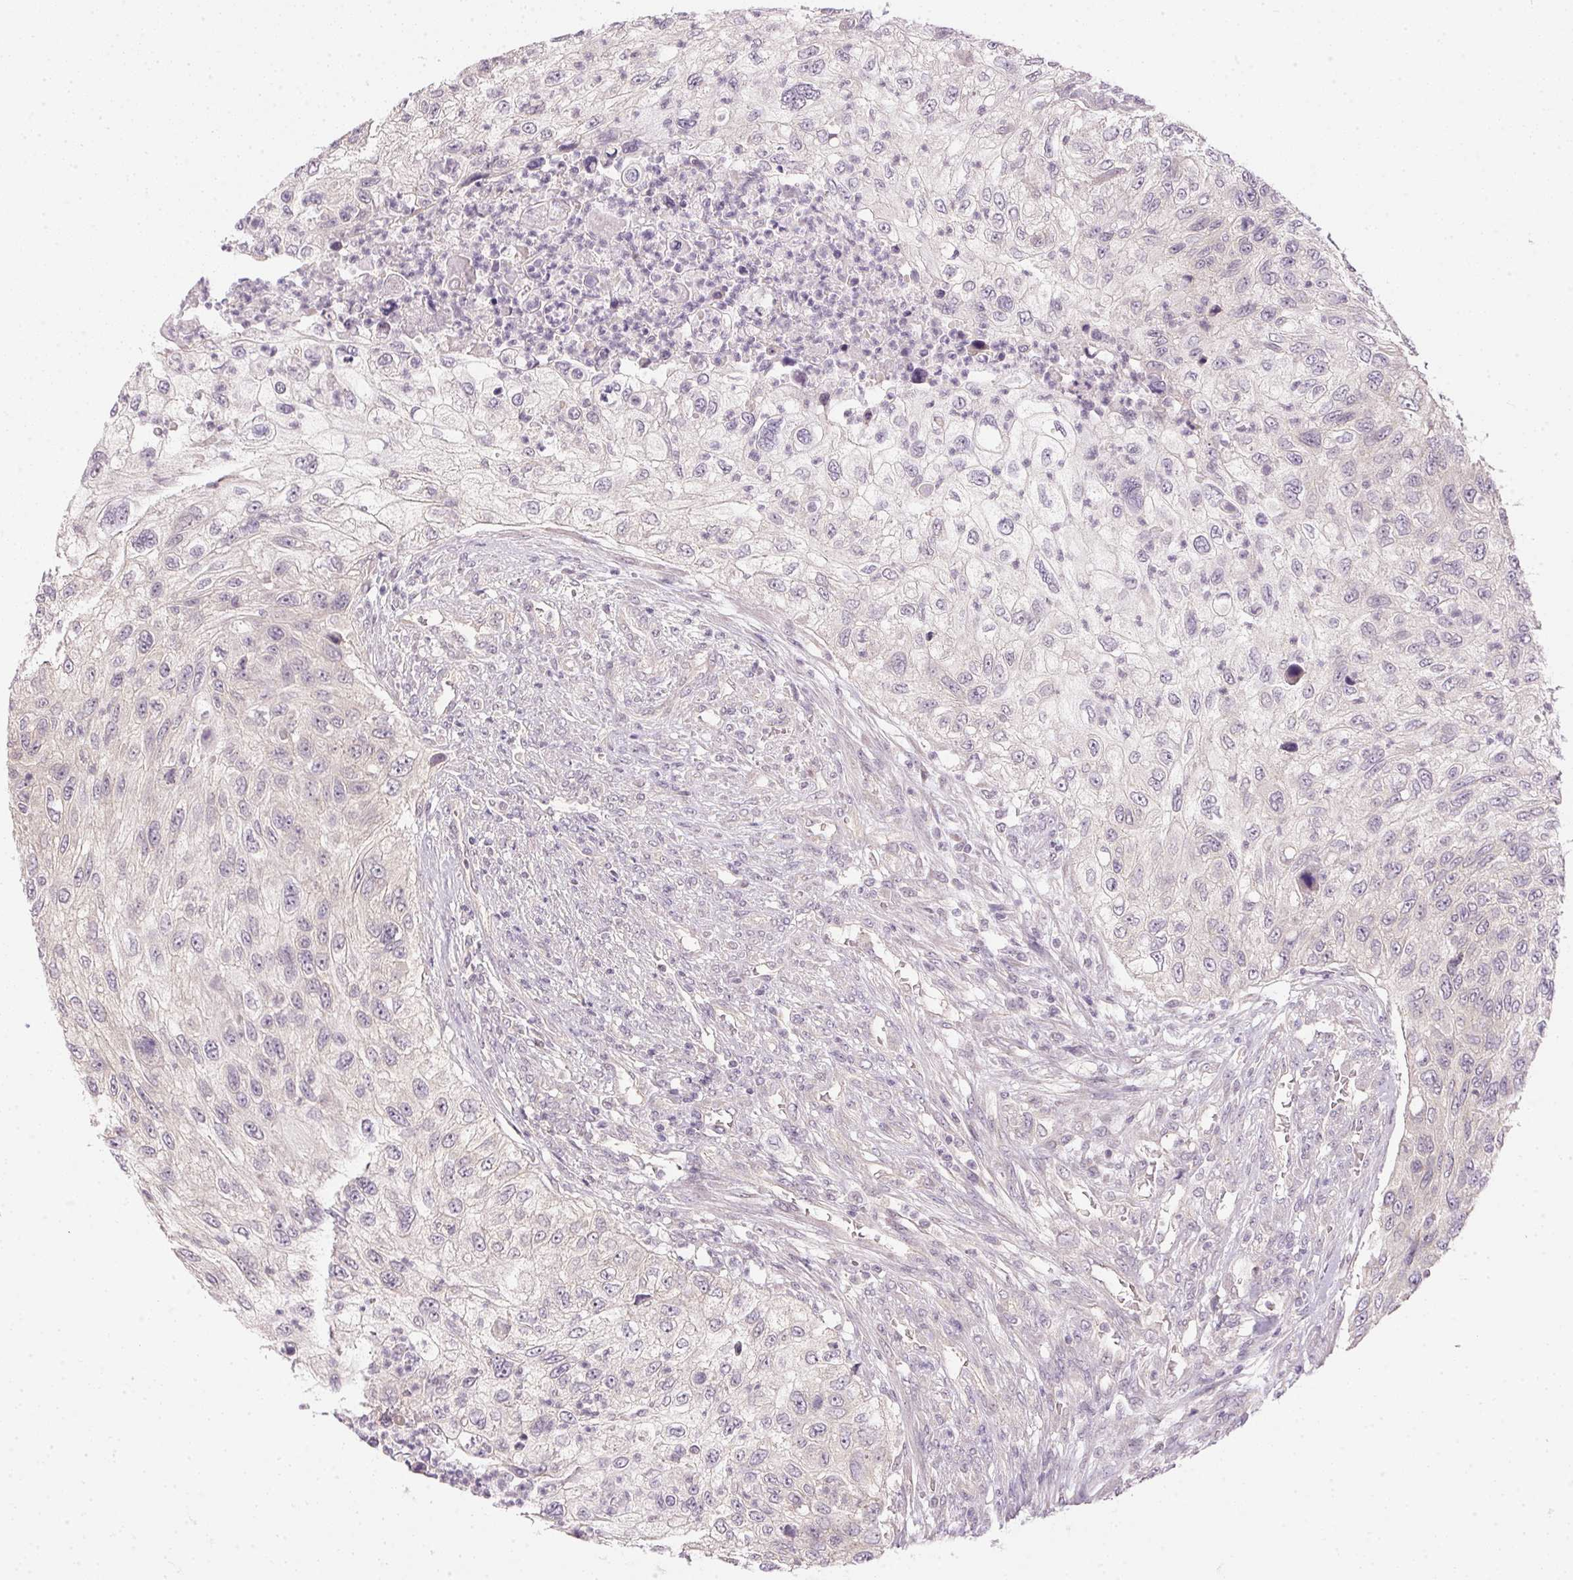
{"staining": {"intensity": "negative", "quantity": "none", "location": "none"}, "tissue": "urothelial cancer", "cell_type": "Tumor cells", "image_type": "cancer", "snomed": [{"axis": "morphology", "description": "Urothelial carcinoma, High grade"}, {"axis": "topography", "description": "Urinary bladder"}], "caption": "Tumor cells are negative for brown protein staining in high-grade urothelial carcinoma.", "gene": "TTC23L", "patient": {"sex": "female", "age": 60}}